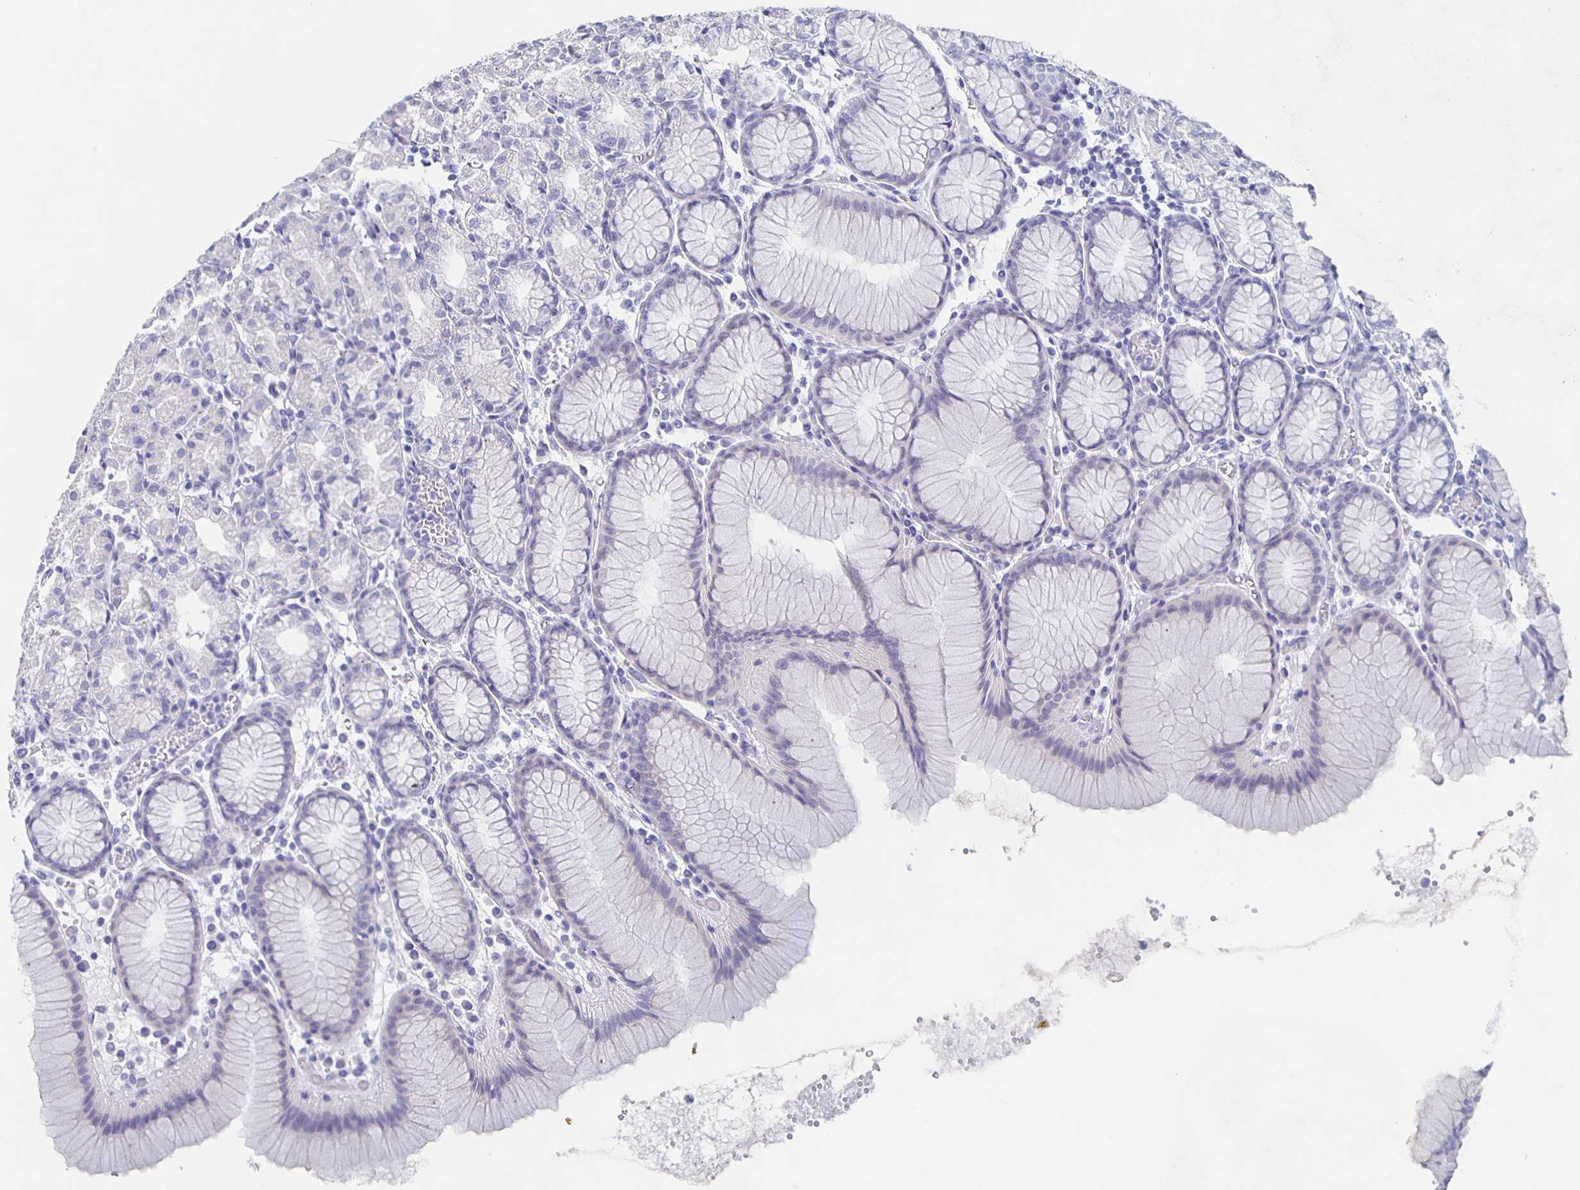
{"staining": {"intensity": "negative", "quantity": "none", "location": "none"}, "tissue": "stomach", "cell_type": "Glandular cells", "image_type": "normal", "snomed": [{"axis": "morphology", "description": "Normal tissue, NOS"}, {"axis": "topography", "description": "Stomach"}], "caption": "The photomicrograph demonstrates no staining of glandular cells in normal stomach.", "gene": "SLC34A2", "patient": {"sex": "female", "age": 57}}